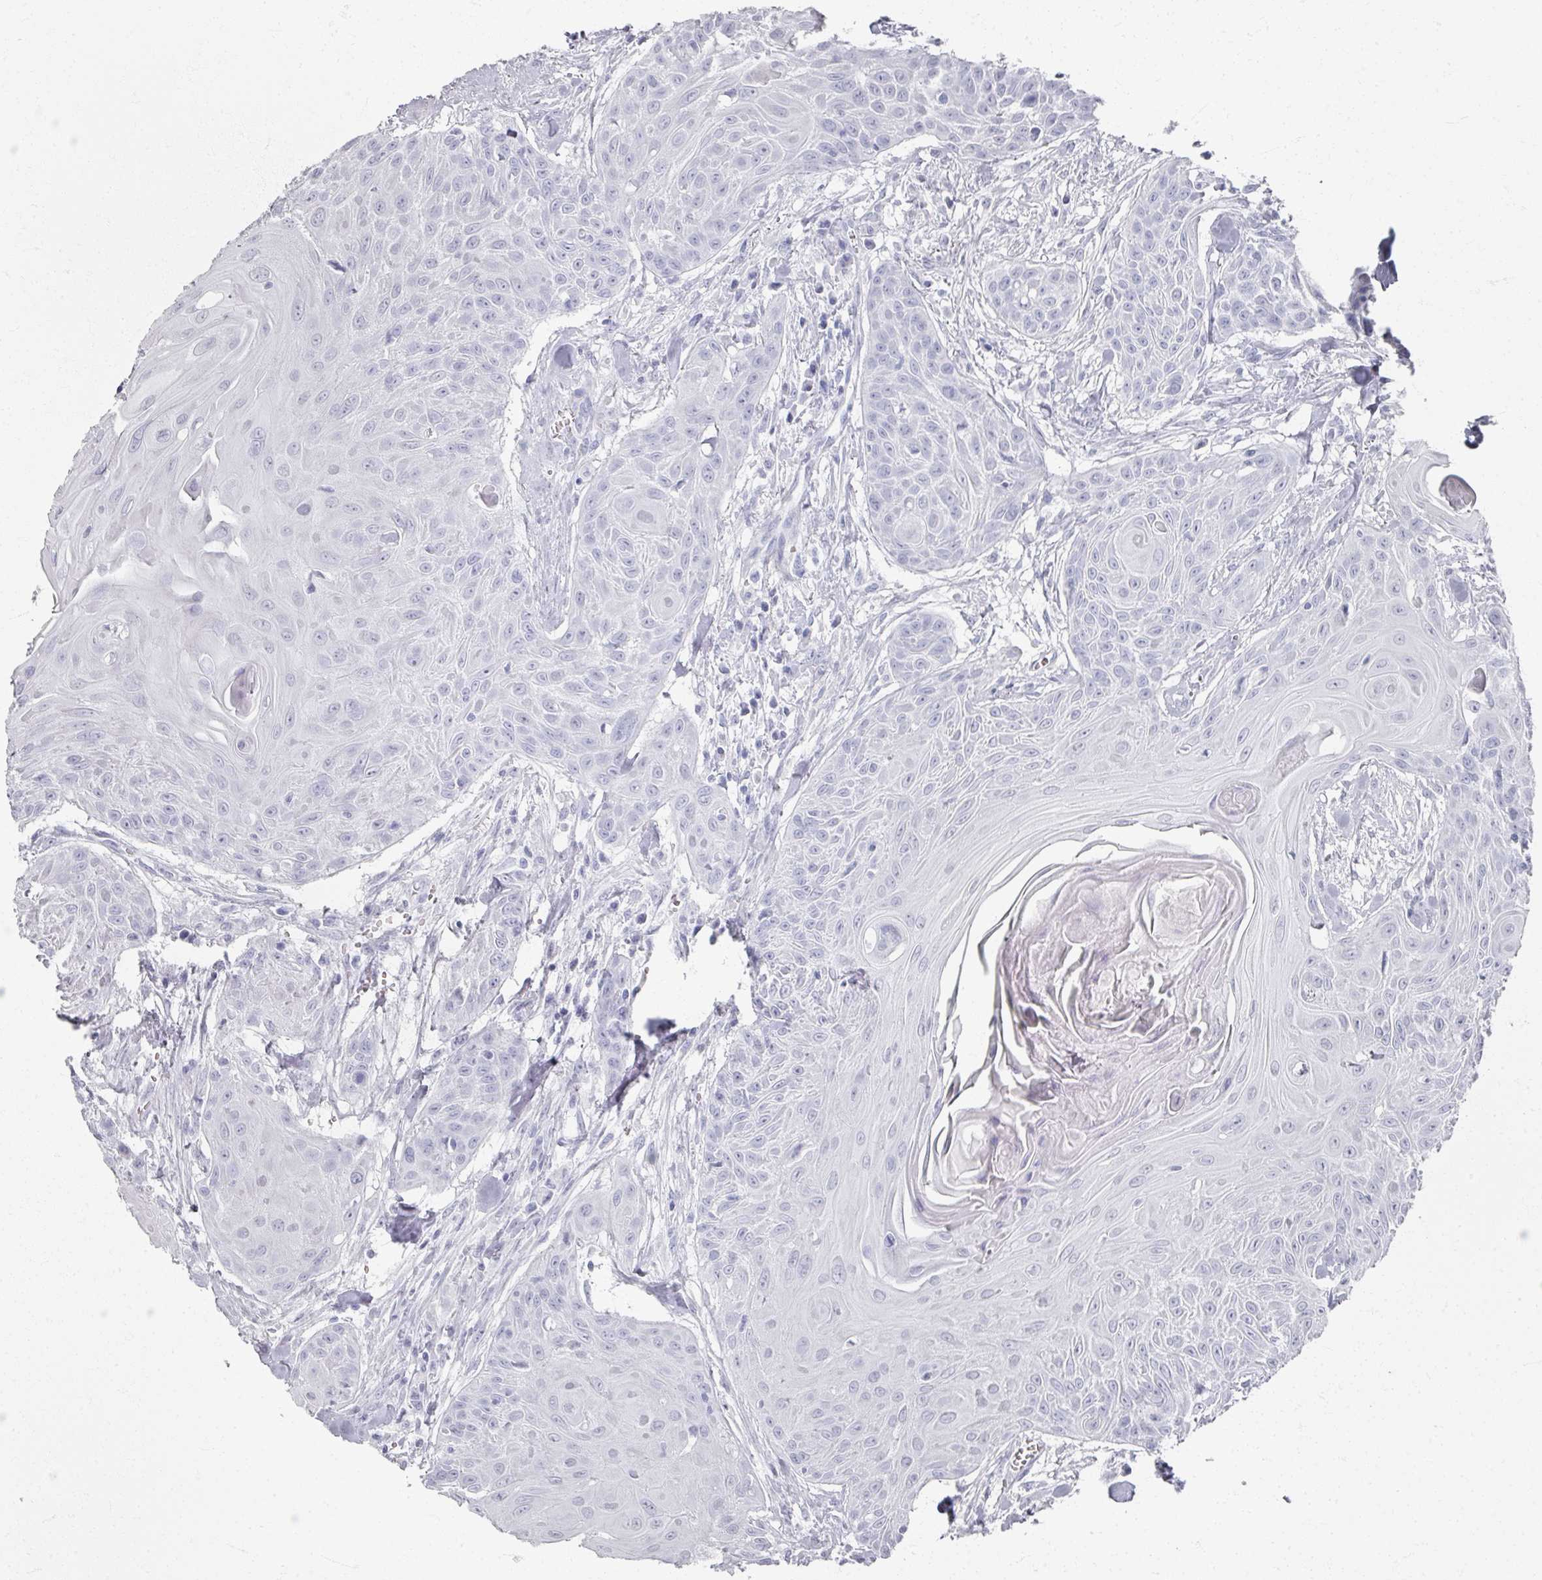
{"staining": {"intensity": "negative", "quantity": "none", "location": "none"}, "tissue": "head and neck cancer", "cell_type": "Tumor cells", "image_type": "cancer", "snomed": [{"axis": "morphology", "description": "Squamous cell carcinoma, NOS"}, {"axis": "topography", "description": "Lymph node"}, {"axis": "topography", "description": "Salivary gland"}, {"axis": "topography", "description": "Head-Neck"}], "caption": "Immunohistochemical staining of squamous cell carcinoma (head and neck) demonstrates no significant positivity in tumor cells. (Brightfield microscopy of DAB (3,3'-diaminobenzidine) immunohistochemistry at high magnification).", "gene": "PSKH1", "patient": {"sex": "female", "age": 74}}